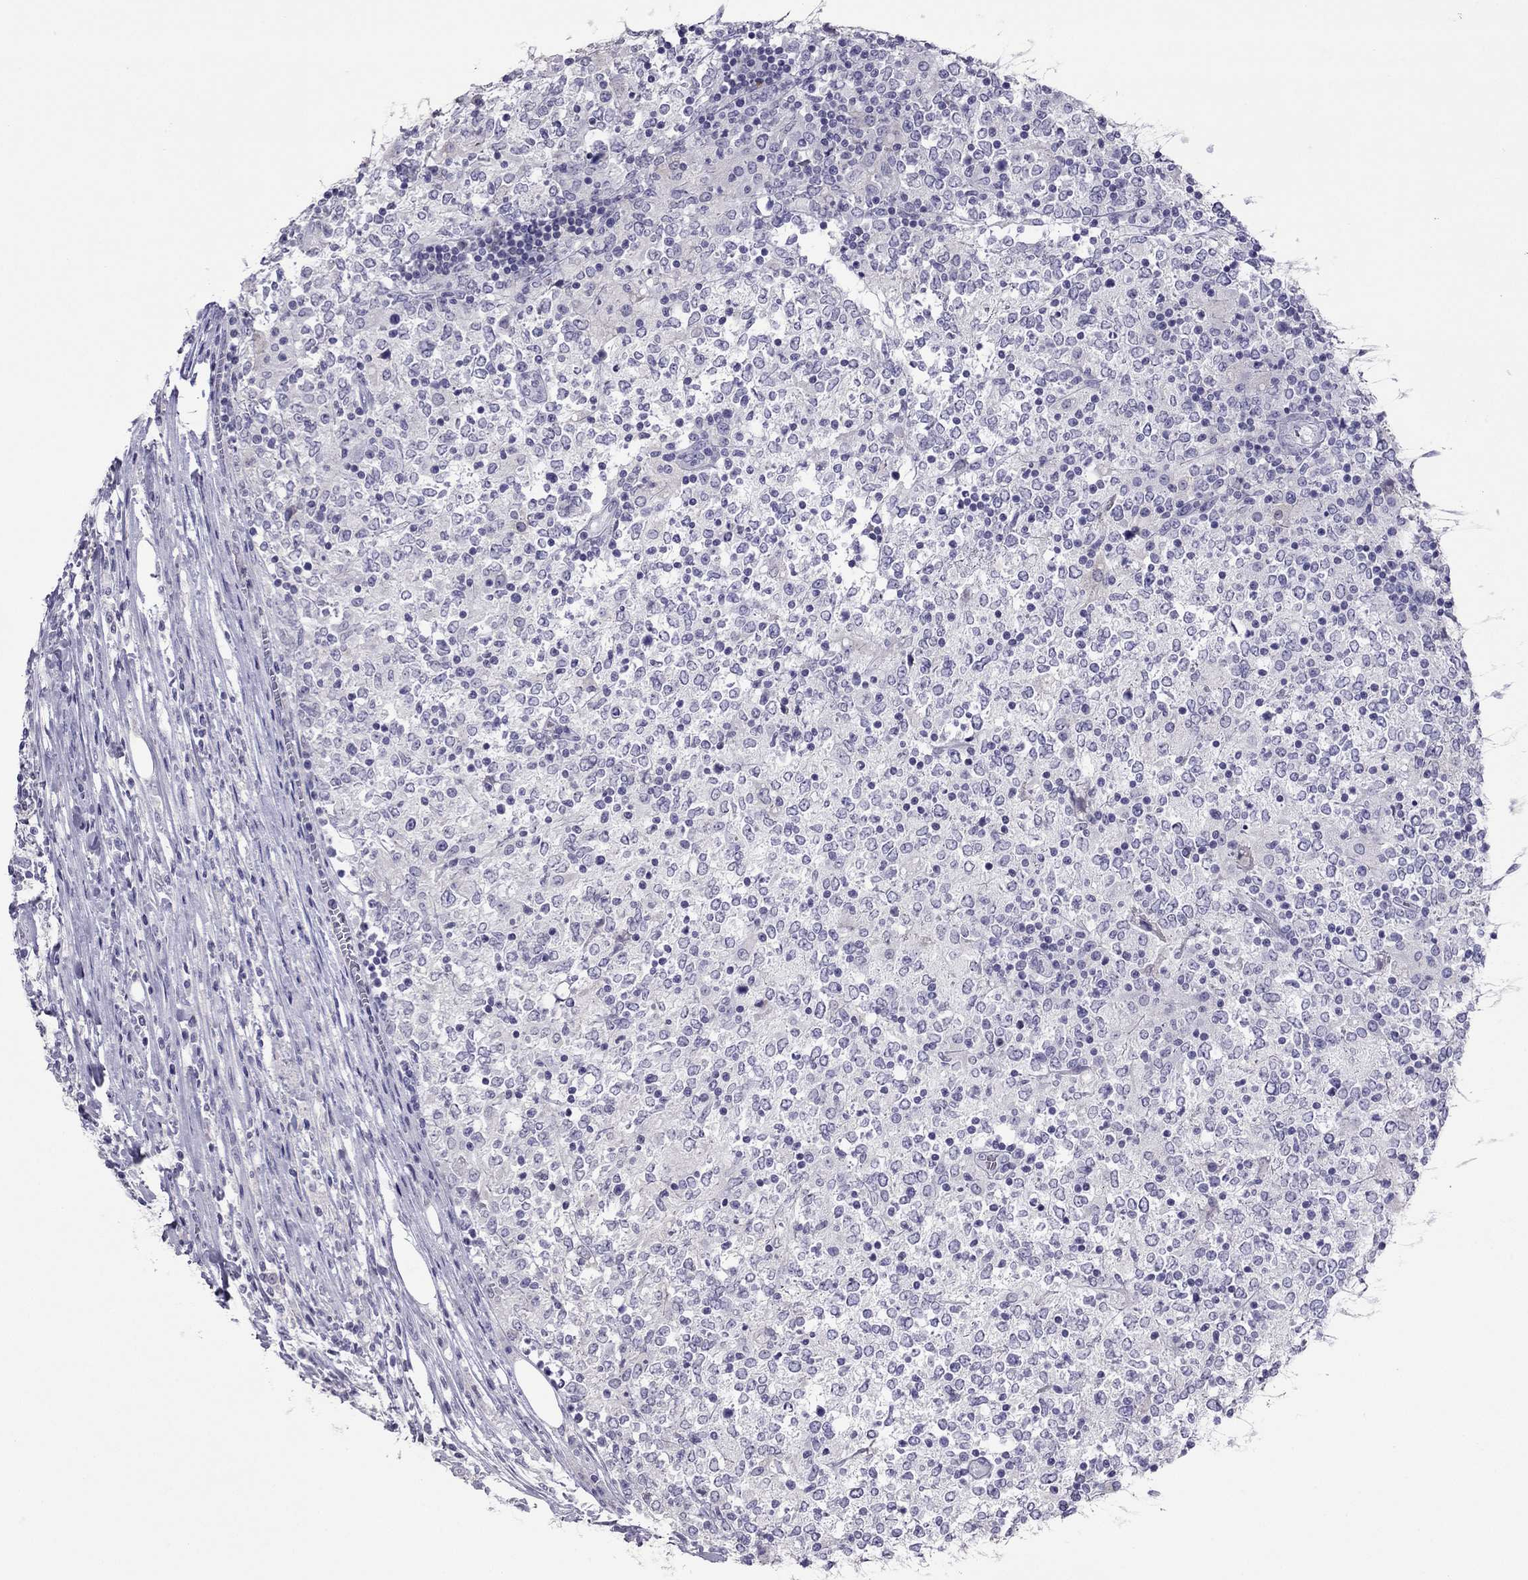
{"staining": {"intensity": "negative", "quantity": "none", "location": "none"}, "tissue": "lymphoma", "cell_type": "Tumor cells", "image_type": "cancer", "snomed": [{"axis": "morphology", "description": "Malignant lymphoma, non-Hodgkin's type, High grade"}, {"axis": "topography", "description": "Lymph node"}], "caption": "A high-resolution image shows IHC staining of lymphoma, which reveals no significant positivity in tumor cells. Brightfield microscopy of immunohistochemistry (IHC) stained with DAB (3,3'-diaminobenzidine) (brown) and hematoxylin (blue), captured at high magnification.", "gene": "RGS8", "patient": {"sex": "female", "age": 84}}